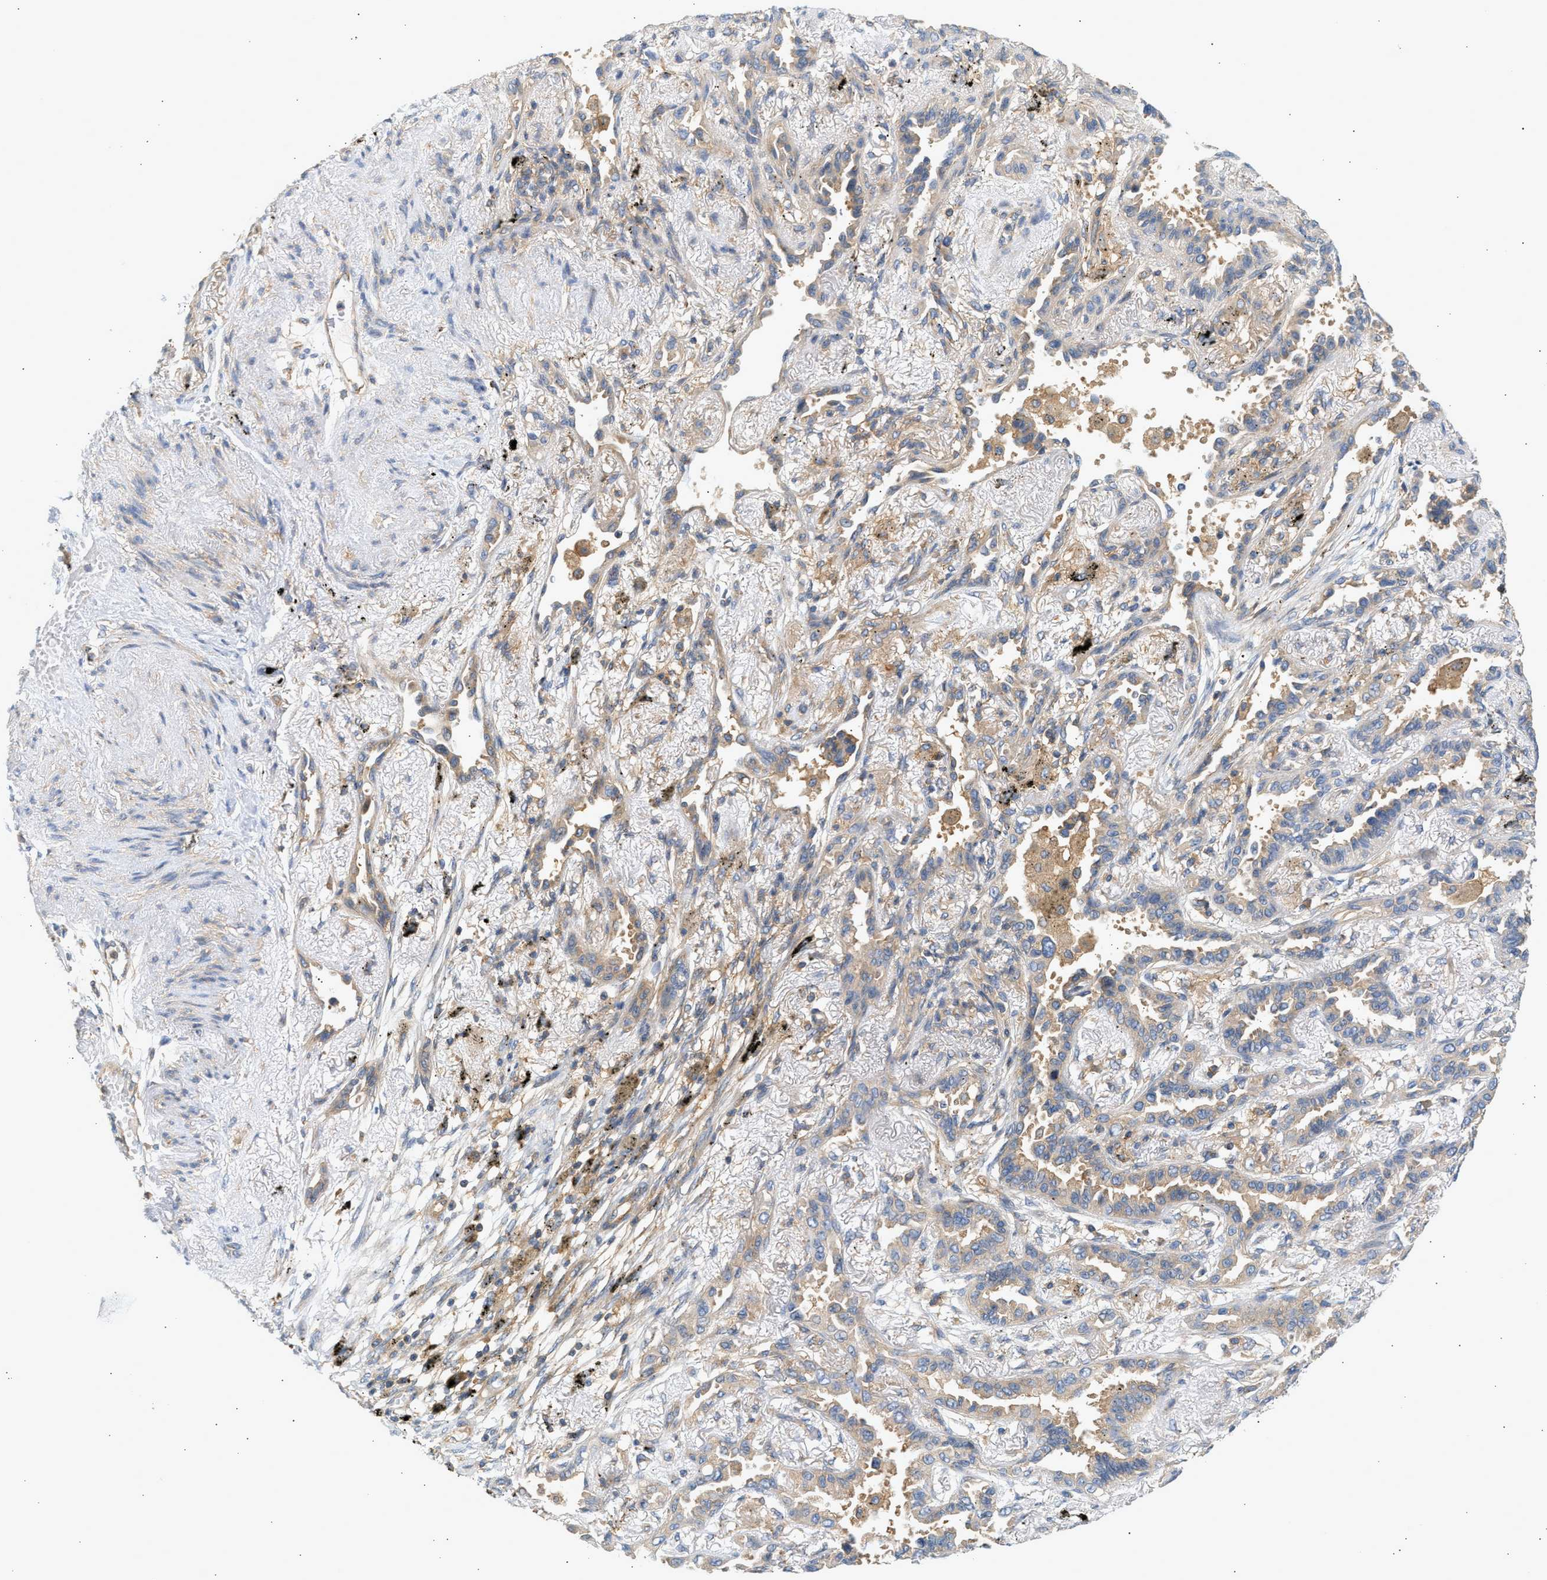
{"staining": {"intensity": "weak", "quantity": "25%-75%", "location": "cytoplasmic/membranous"}, "tissue": "lung cancer", "cell_type": "Tumor cells", "image_type": "cancer", "snomed": [{"axis": "morphology", "description": "Adenocarcinoma, NOS"}, {"axis": "topography", "description": "Lung"}], "caption": "Tumor cells display low levels of weak cytoplasmic/membranous positivity in approximately 25%-75% of cells in human adenocarcinoma (lung).", "gene": "PAFAH1B1", "patient": {"sex": "male", "age": 59}}